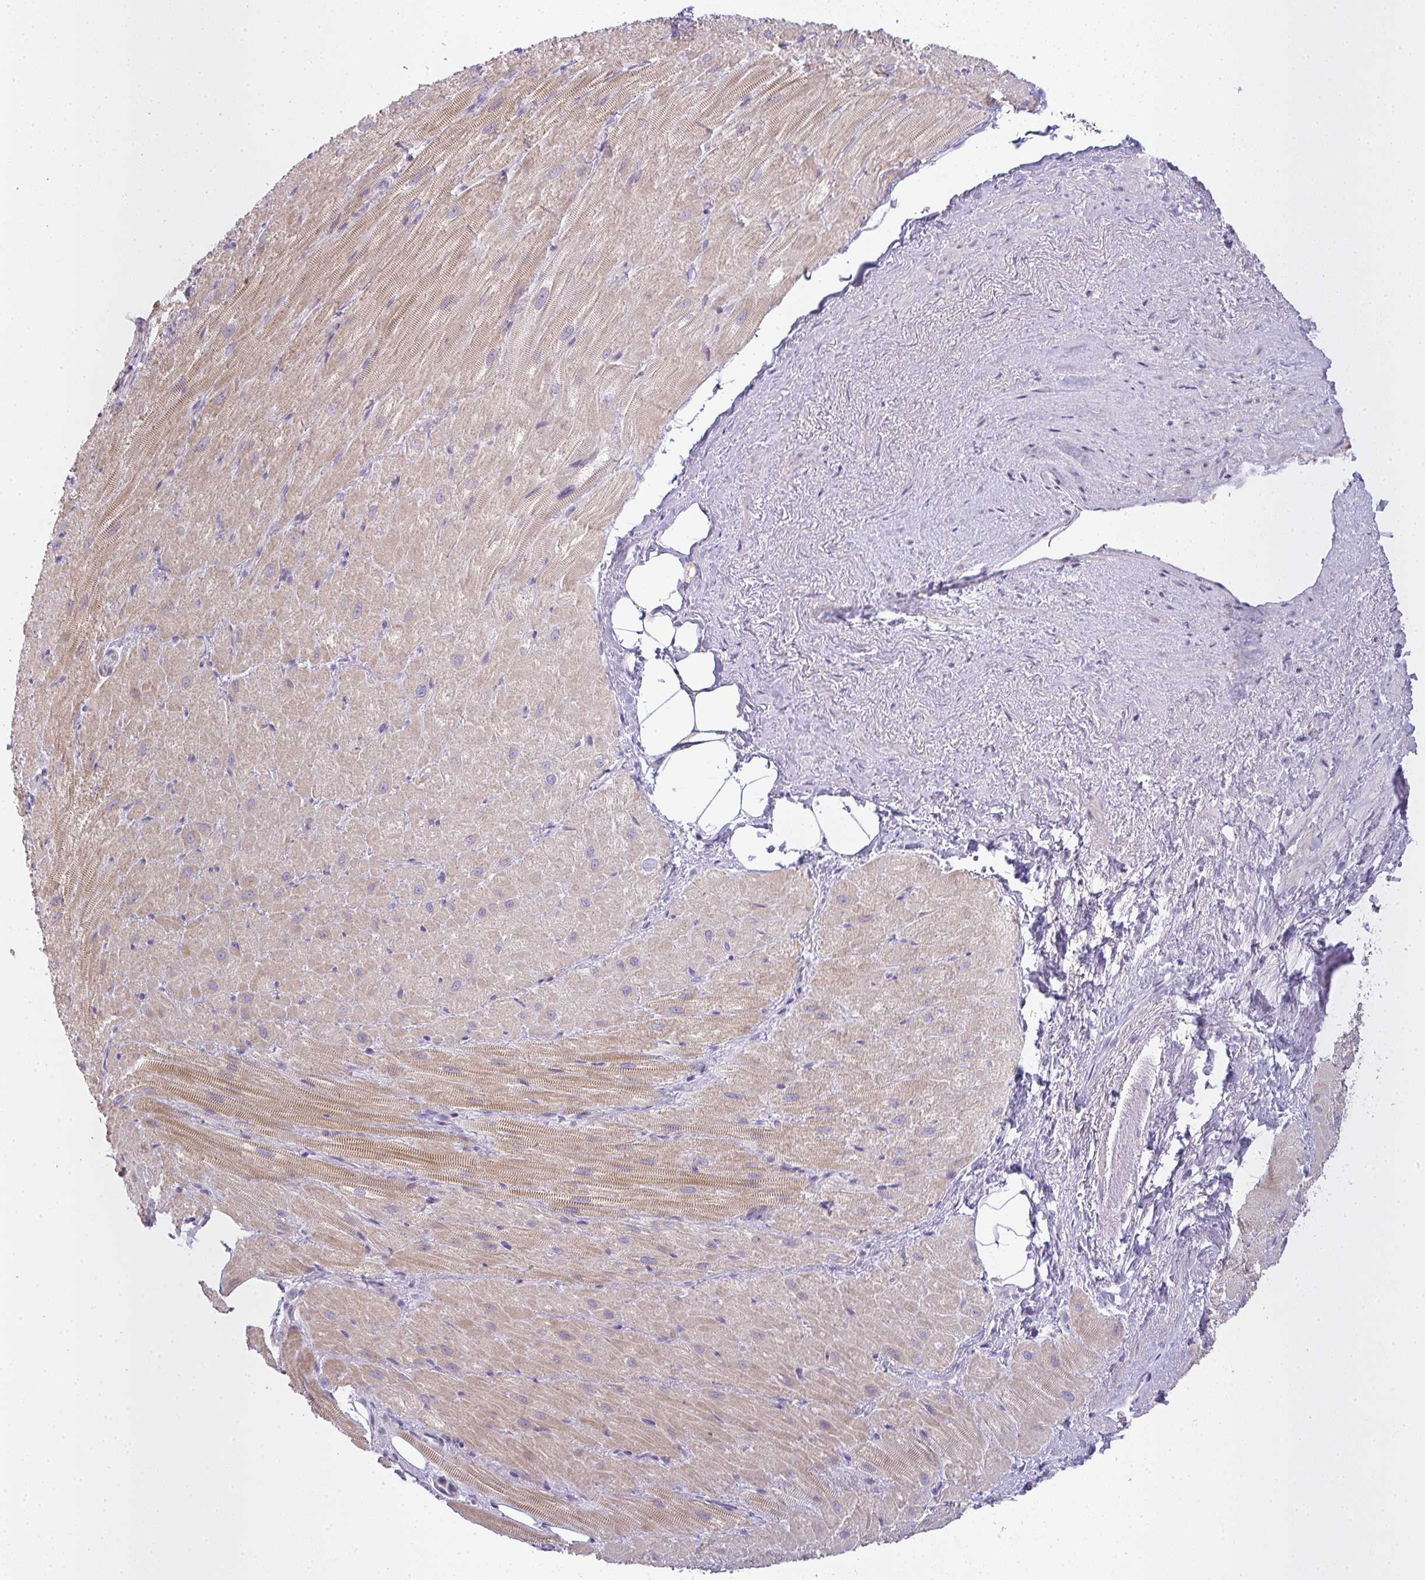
{"staining": {"intensity": "moderate", "quantity": "25%-75%", "location": "cytoplasmic/membranous"}, "tissue": "heart muscle", "cell_type": "Cardiomyocytes", "image_type": "normal", "snomed": [{"axis": "morphology", "description": "Normal tissue, NOS"}, {"axis": "topography", "description": "Heart"}], "caption": "Immunohistochemical staining of normal human heart muscle displays medium levels of moderate cytoplasmic/membranous staining in approximately 25%-75% of cardiomyocytes.", "gene": "SIRPB2", "patient": {"sex": "male", "age": 62}}